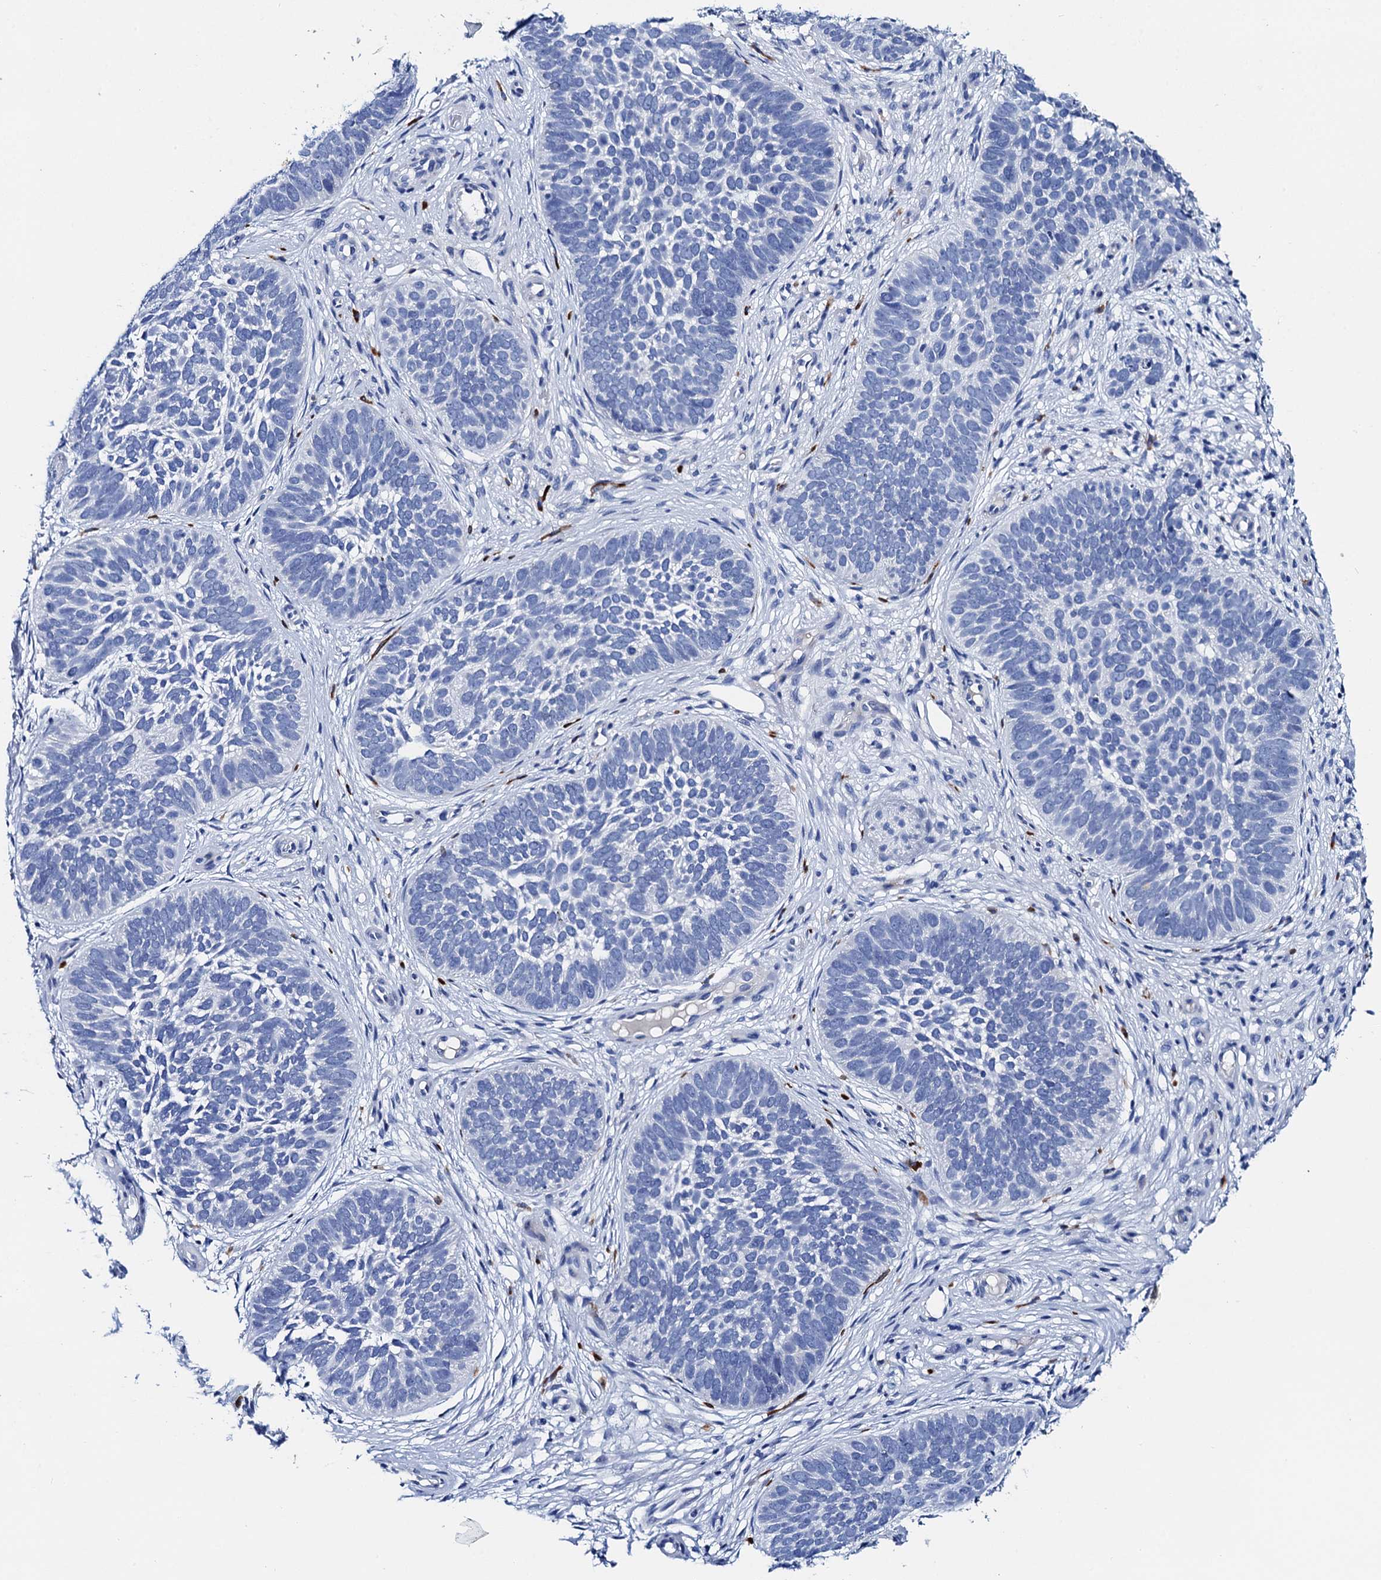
{"staining": {"intensity": "negative", "quantity": "none", "location": "none"}, "tissue": "skin cancer", "cell_type": "Tumor cells", "image_type": "cancer", "snomed": [{"axis": "morphology", "description": "Basal cell carcinoma"}, {"axis": "topography", "description": "Skin"}], "caption": "Tumor cells are negative for protein expression in human skin cancer.", "gene": "NLRP10", "patient": {"sex": "male", "age": 89}}